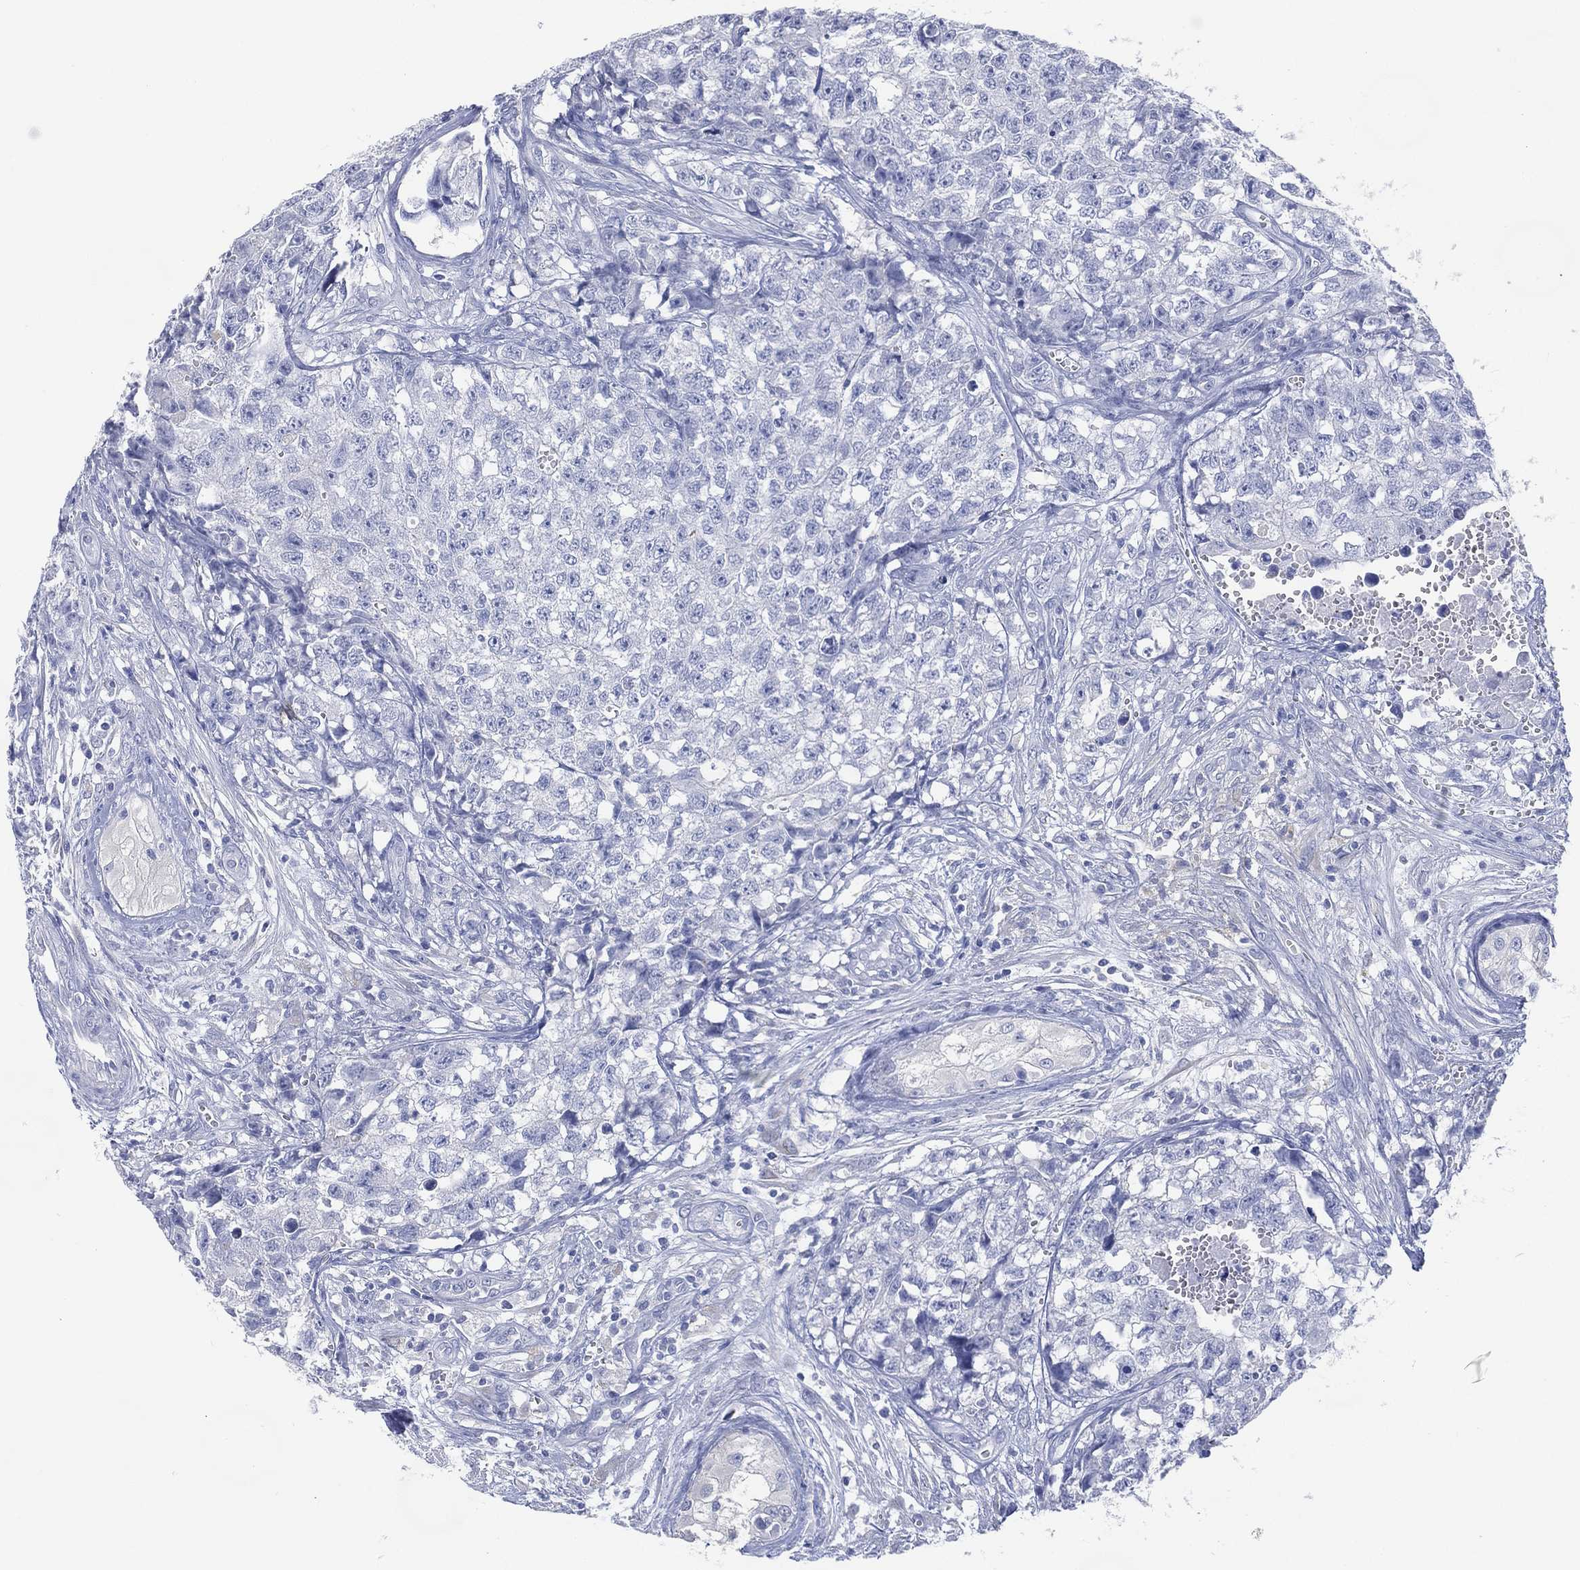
{"staining": {"intensity": "negative", "quantity": "none", "location": "none"}, "tissue": "testis cancer", "cell_type": "Tumor cells", "image_type": "cancer", "snomed": [{"axis": "morphology", "description": "Seminoma, NOS"}, {"axis": "morphology", "description": "Carcinoma, Embryonal, NOS"}, {"axis": "topography", "description": "Testis"}], "caption": "This is an immunohistochemistry photomicrograph of testis cancer. There is no expression in tumor cells.", "gene": "FMO1", "patient": {"sex": "male", "age": 22}}